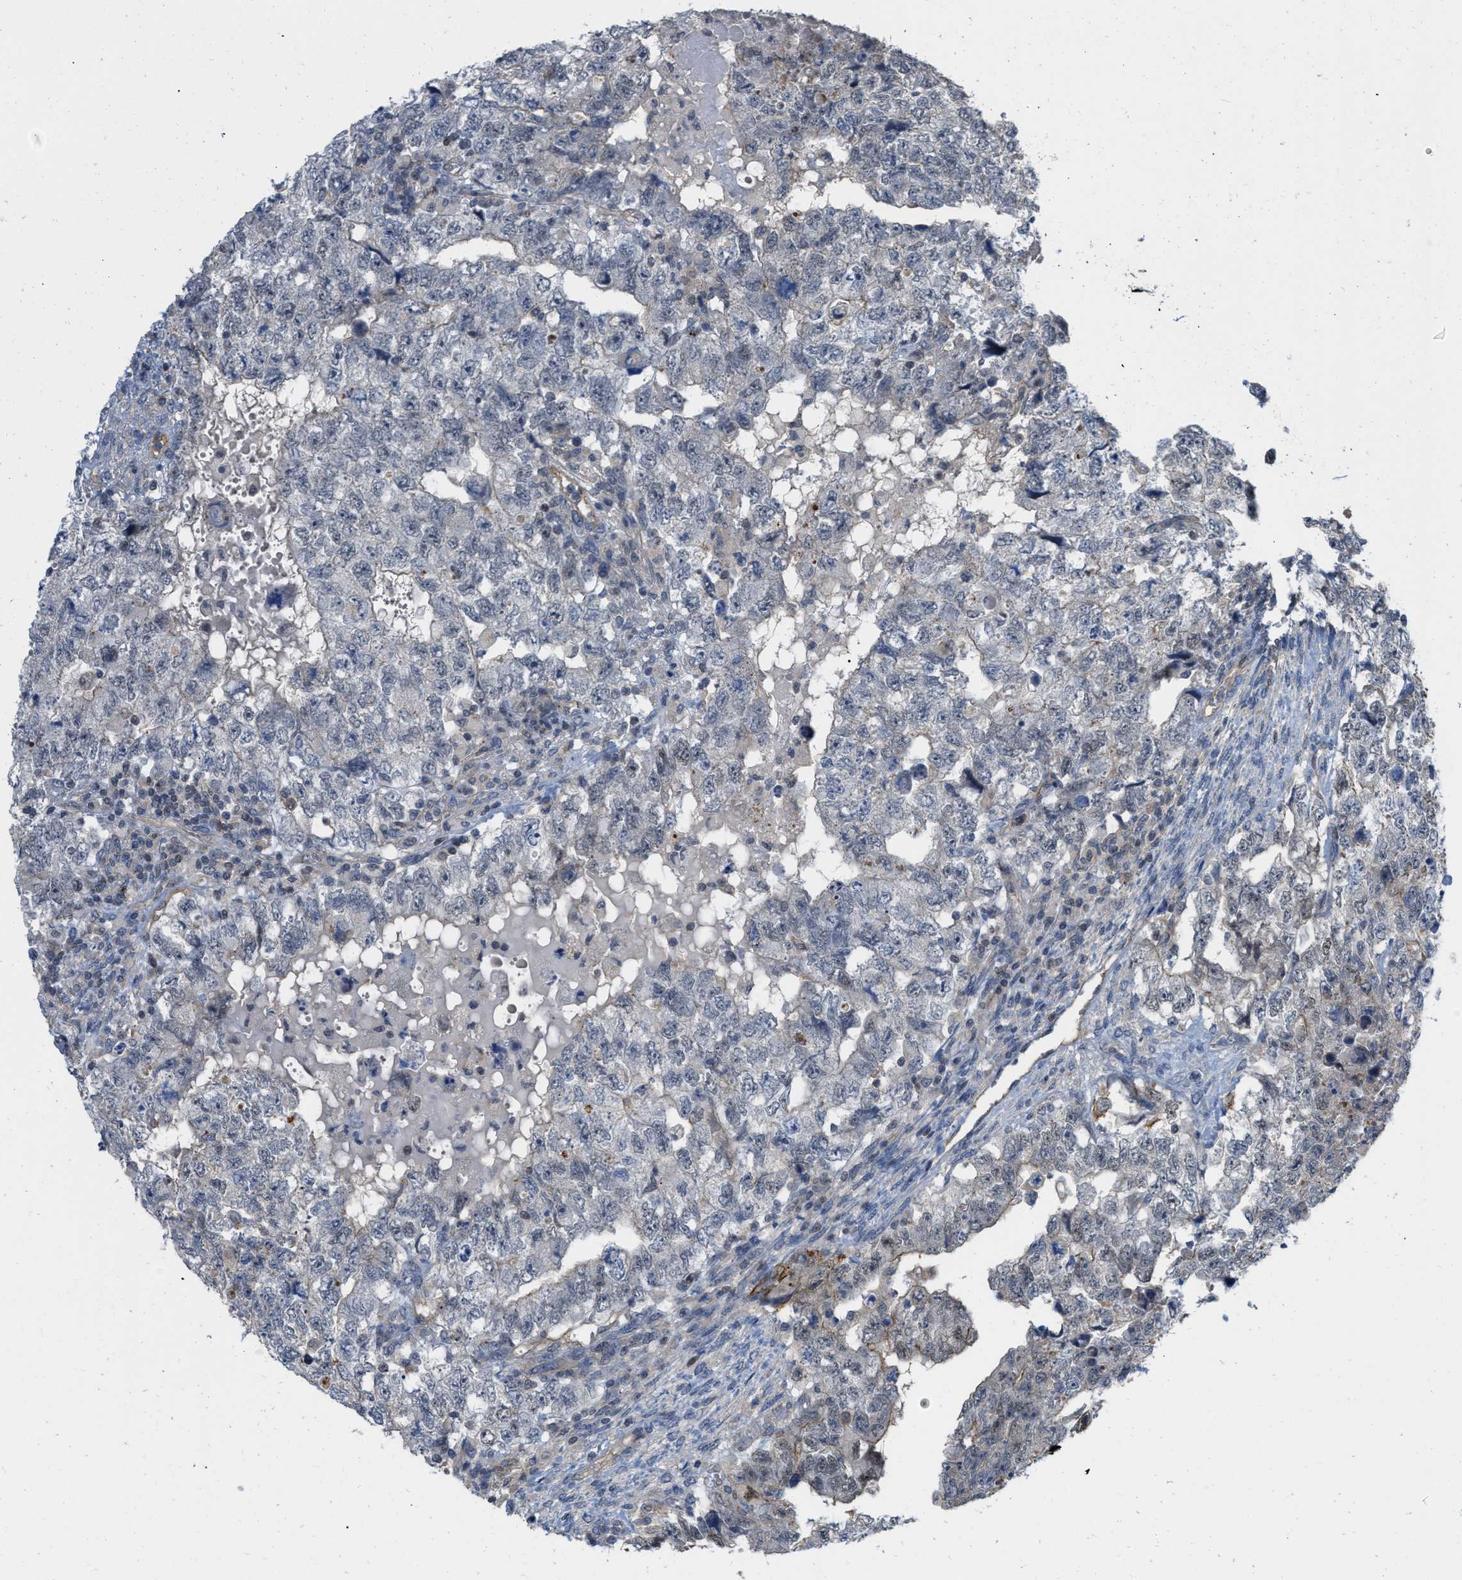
{"staining": {"intensity": "negative", "quantity": "none", "location": "none"}, "tissue": "testis cancer", "cell_type": "Tumor cells", "image_type": "cancer", "snomed": [{"axis": "morphology", "description": "Carcinoma, Embryonal, NOS"}, {"axis": "topography", "description": "Testis"}], "caption": "Immunohistochemistry micrograph of testis cancer (embryonal carcinoma) stained for a protein (brown), which displays no positivity in tumor cells. (DAB IHC visualized using brightfield microscopy, high magnification).", "gene": "NAPEPLD", "patient": {"sex": "male", "age": 36}}